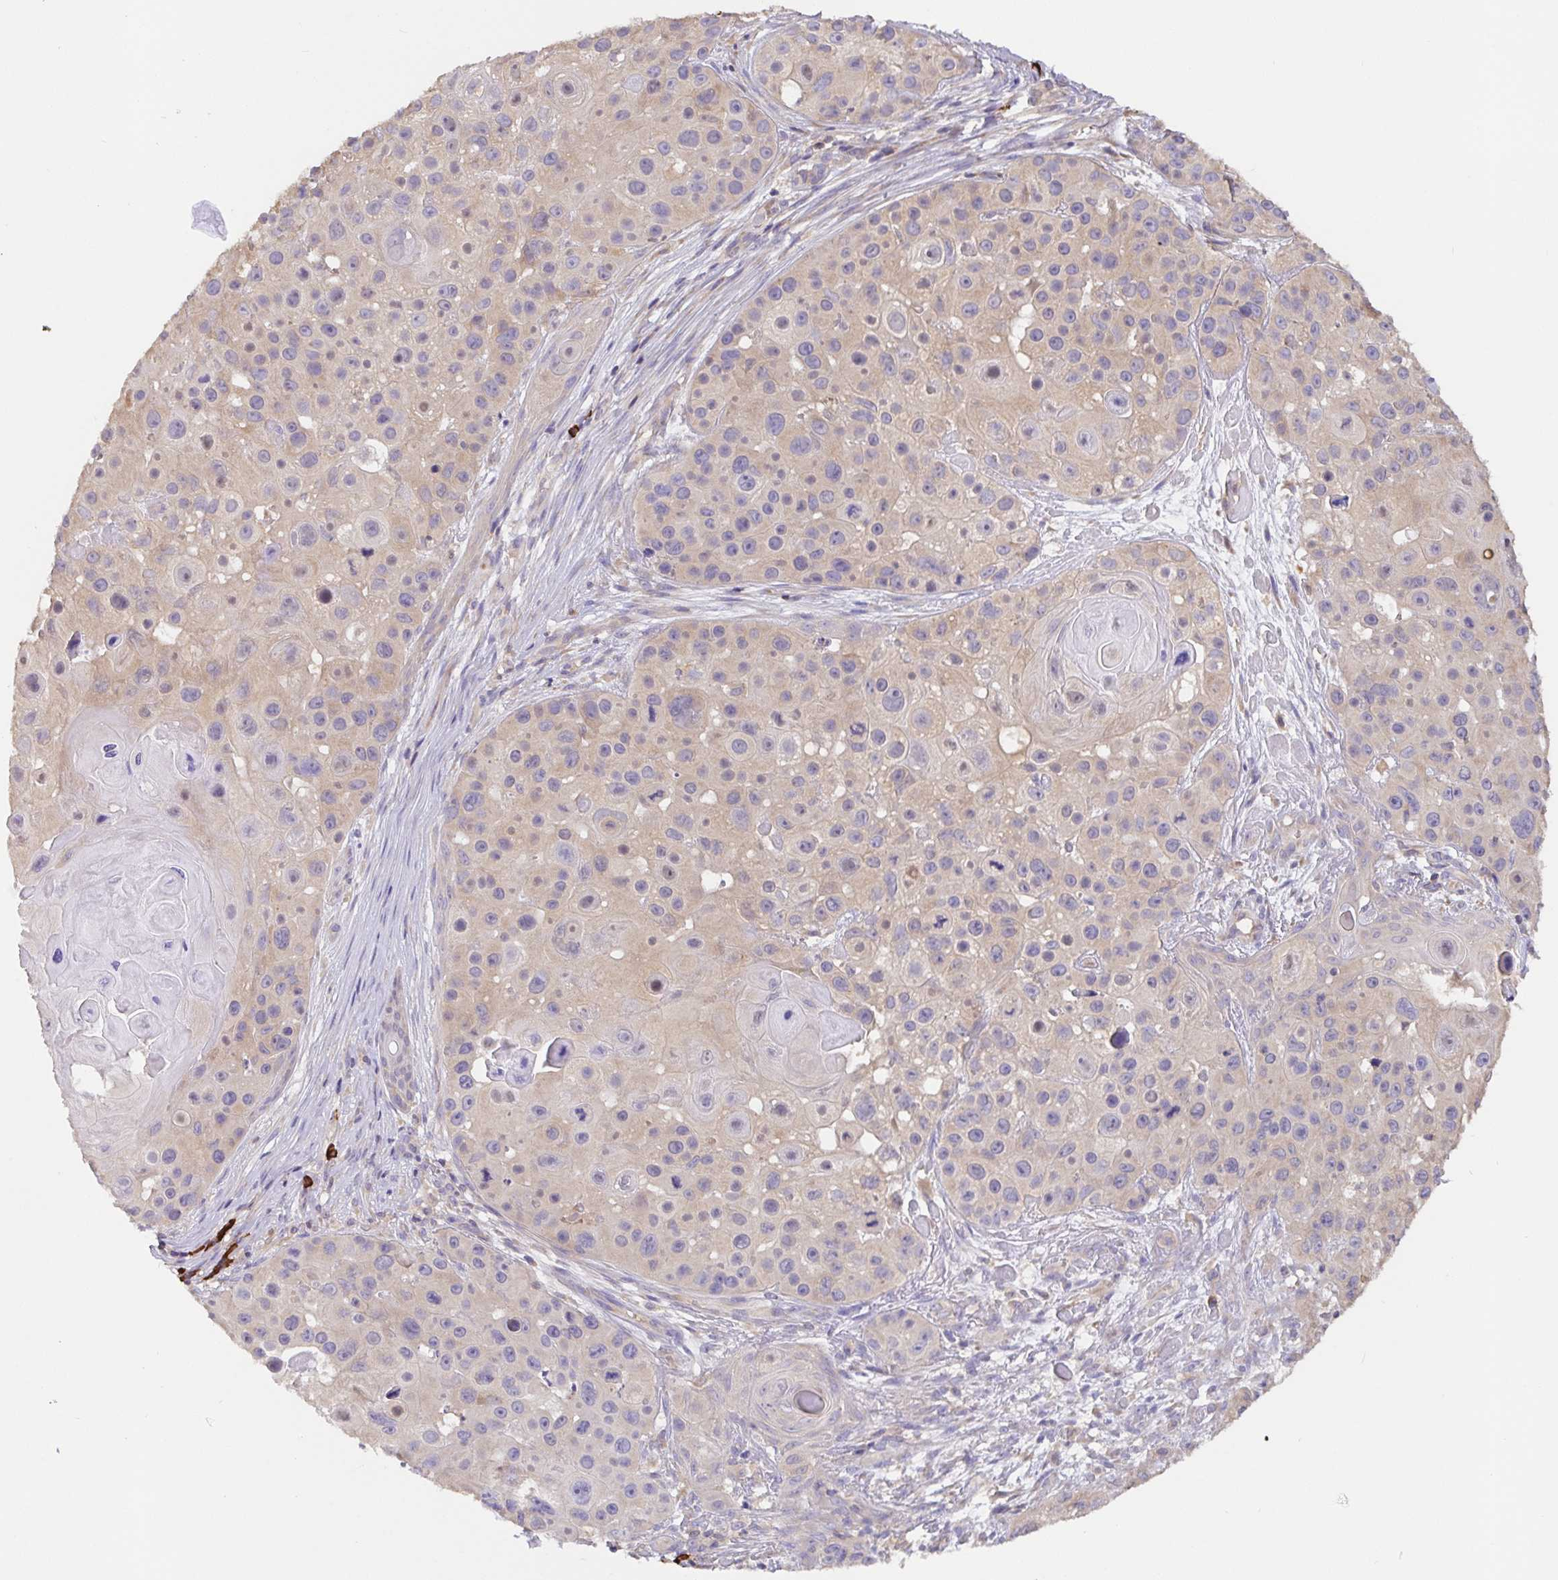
{"staining": {"intensity": "negative", "quantity": "none", "location": "none"}, "tissue": "skin cancer", "cell_type": "Tumor cells", "image_type": "cancer", "snomed": [{"axis": "morphology", "description": "Squamous cell carcinoma, NOS"}, {"axis": "topography", "description": "Skin"}], "caption": "This micrograph is of skin cancer (squamous cell carcinoma) stained with immunohistochemistry to label a protein in brown with the nuclei are counter-stained blue. There is no positivity in tumor cells. (DAB IHC, high magnification).", "gene": "HAGH", "patient": {"sex": "male", "age": 92}}